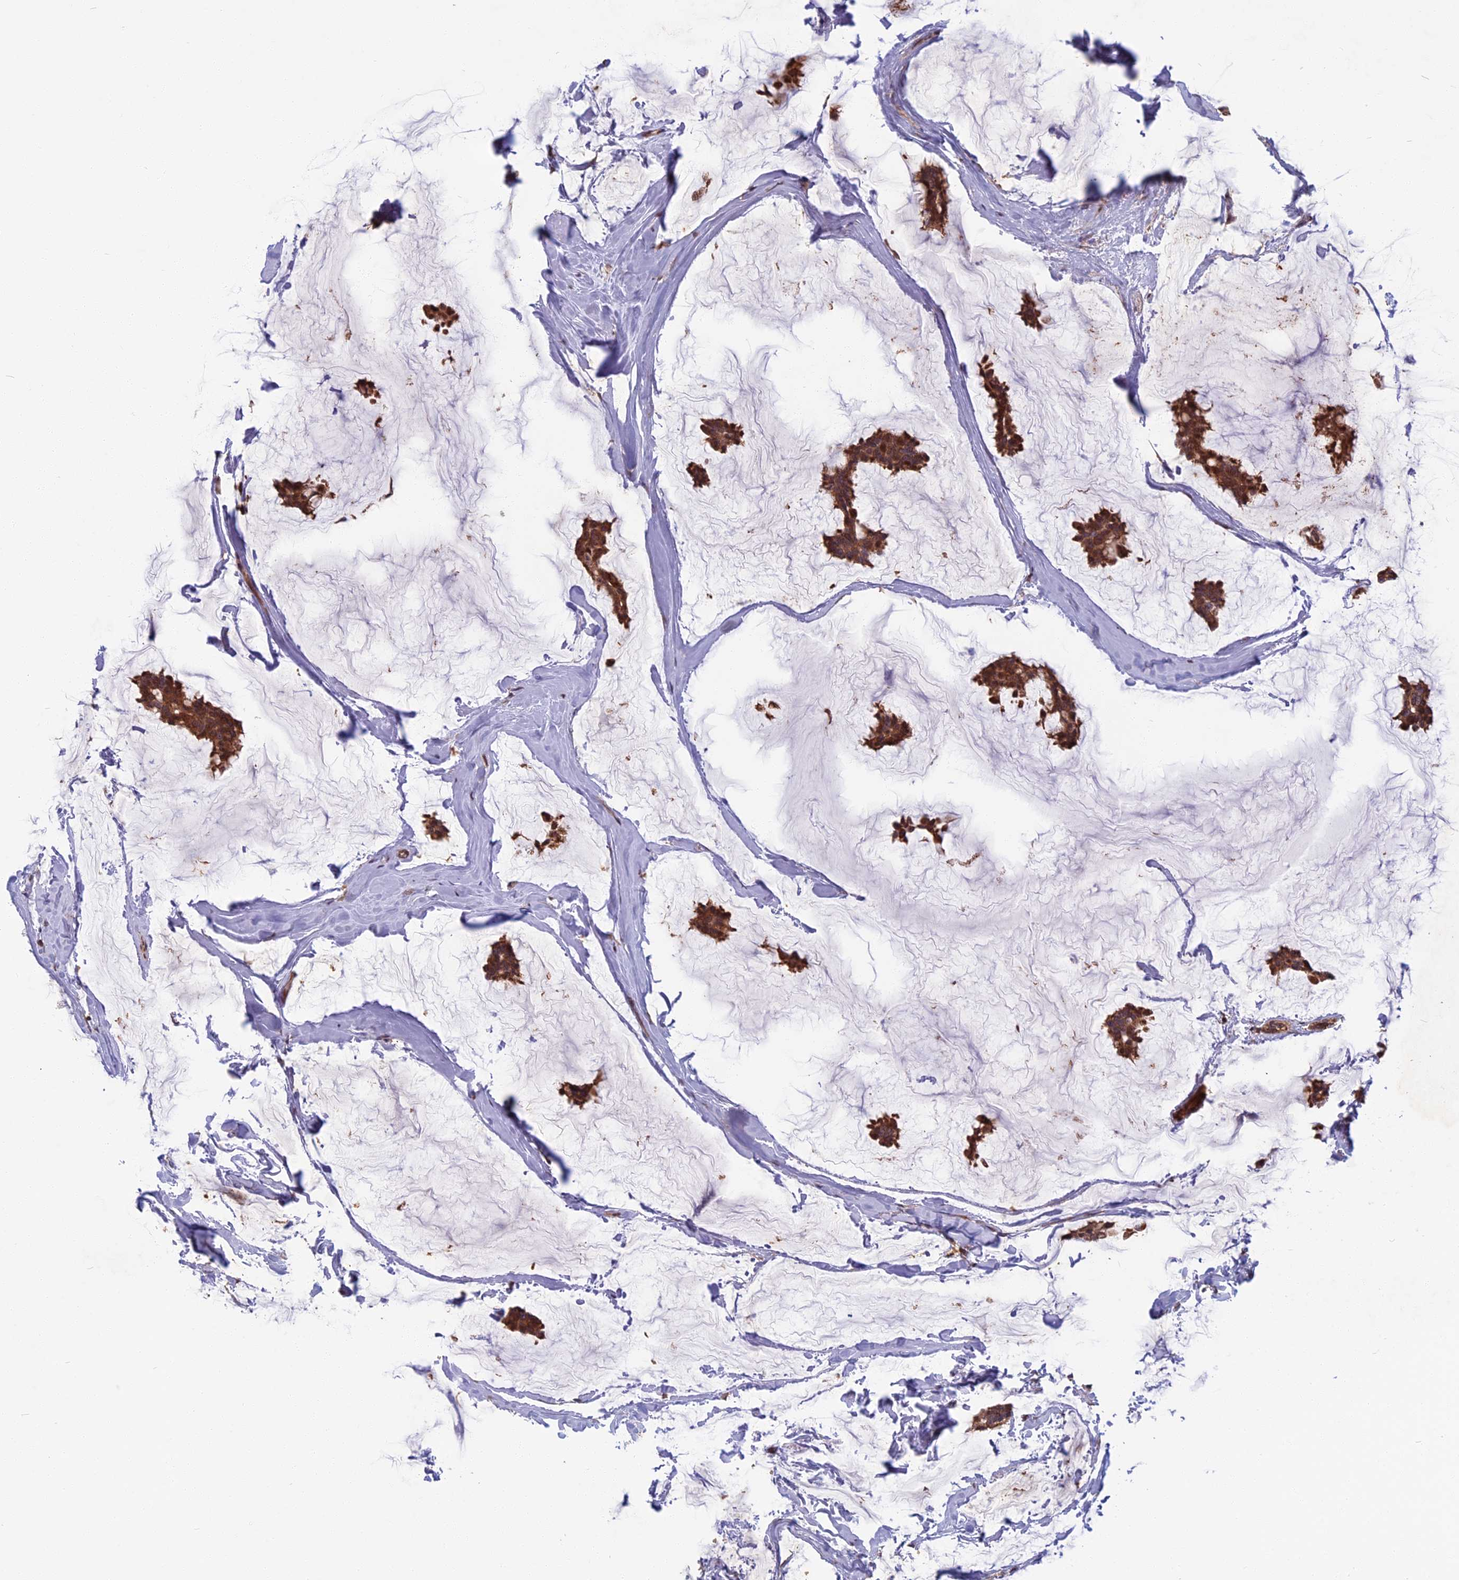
{"staining": {"intensity": "moderate", "quantity": ">75%", "location": "cytoplasmic/membranous"}, "tissue": "breast cancer", "cell_type": "Tumor cells", "image_type": "cancer", "snomed": [{"axis": "morphology", "description": "Duct carcinoma"}, {"axis": "topography", "description": "Breast"}], "caption": "High-power microscopy captured an IHC histopathology image of breast intraductal carcinoma, revealing moderate cytoplasmic/membranous positivity in approximately >75% of tumor cells. Nuclei are stained in blue.", "gene": "SPG11", "patient": {"sex": "female", "age": 93}}